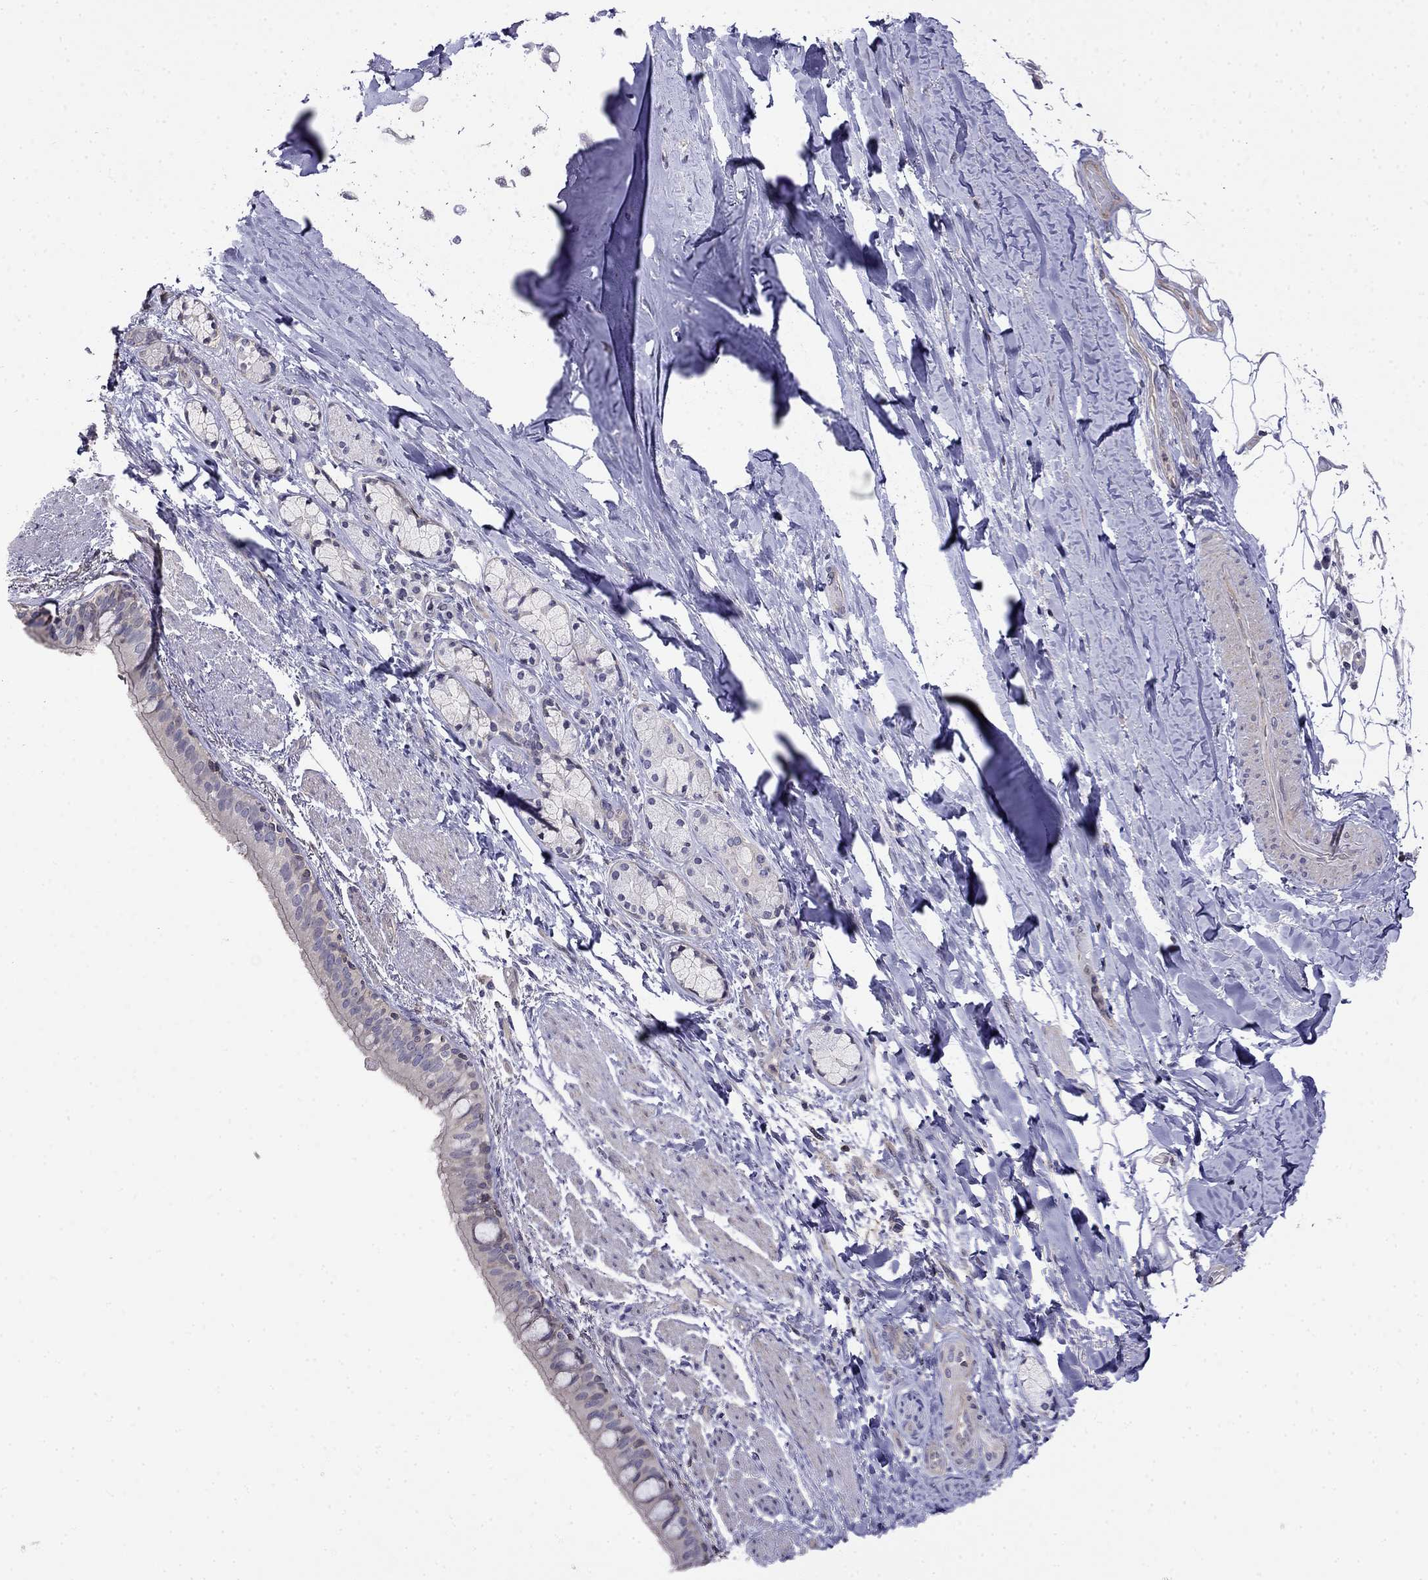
{"staining": {"intensity": "negative", "quantity": "none", "location": "none"}, "tissue": "bronchus", "cell_type": "Respiratory epithelial cells", "image_type": "normal", "snomed": [{"axis": "morphology", "description": "Normal tissue, NOS"}, {"axis": "morphology", "description": "Squamous cell carcinoma, NOS"}, {"axis": "topography", "description": "Bronchus"}, {"axis": "topography", "description": "Lung"}], "caption": "The photomicrograph demonstrates no staining of respiratory epithelial cells in normal bronchus.", "gene": "GUCA1B", "patient": {"sex": "male", "age": 69}}